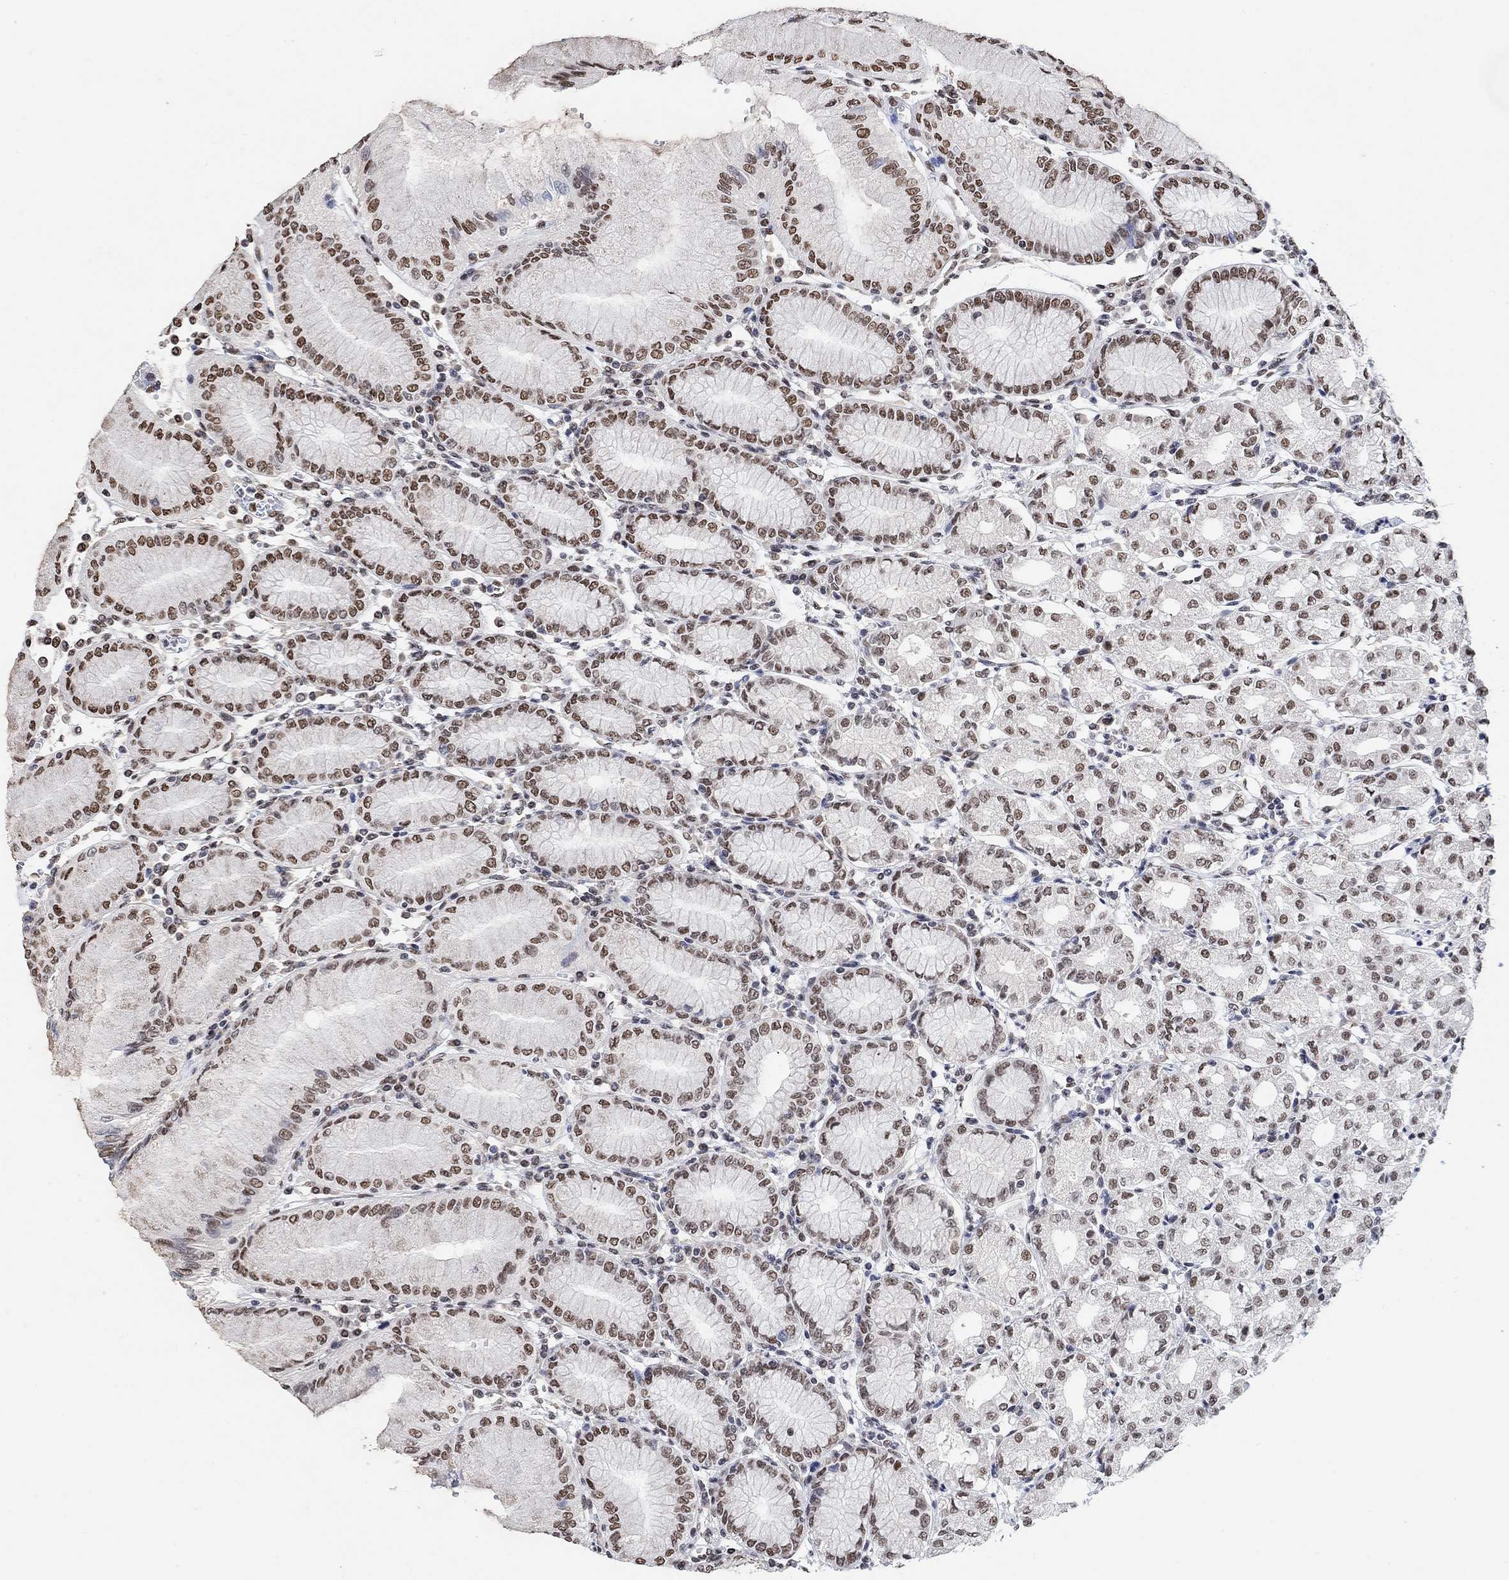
{"staining": {"intensity": "strong", "quantity": "25%-75%", "location": "nuclear"}, "tissue": "stomach", "cell_type": "Glandular cells", "image_type": "normal", "snomed": [{"axis": "morphology", "description": "Normal tissue, NOS"}, {"axis": "topography", "description": "Skeletal muscle"}, {"axis": "topography", "description": "Stomach"}], "caption": "Glandular cells demonstrate high levels of strong nuclear staining in approximately 25%-75% of cells in benign stomach. (Brightfield microscopy of DAB IHC at high magnification).", "gene": "USP39", "patient": {"sex": "female", "age": 57}}